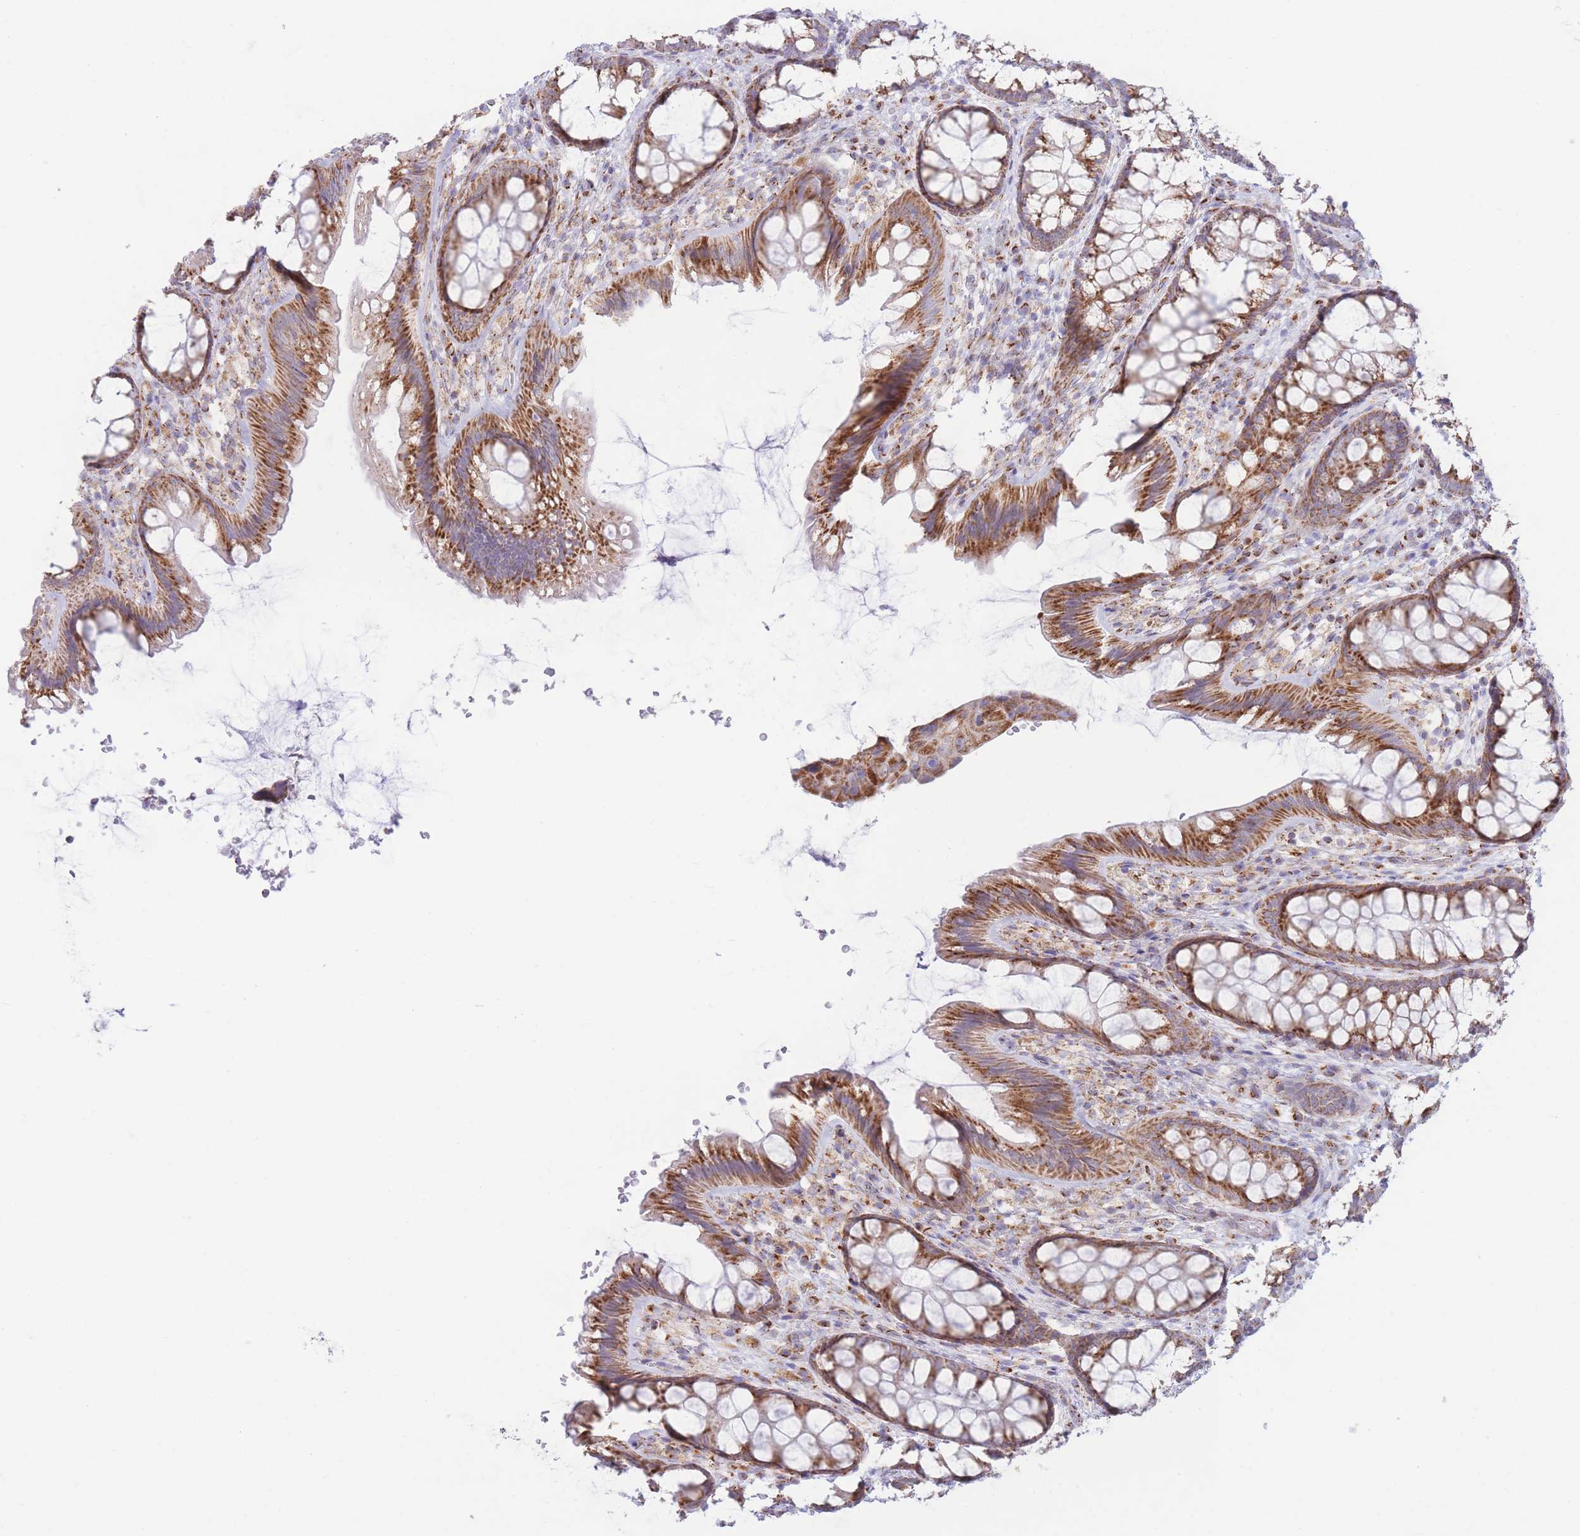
{"staining": {"intensity": "moderate", "quantity": ">75%", "location": "cytoplasmic/membranous"}, "tissue": "colon", "cell_type": "Endothelial cells", "image_type": "normal", "snomed": [{"axis": "morphology", "description": "Normal tissue, NOS"}, {"axis": "topography", "description": "Colon"}], "caption": "The histopathology image exhibits staining of benign colon, revealing moderate cytoplasmic/membranous protein expression (brown color) within endothelial cells. The protein is shown in brown color, while the nuclei are stained blue.", "gene": "MPND", "patient": {"sex": "male", "age": 46}}